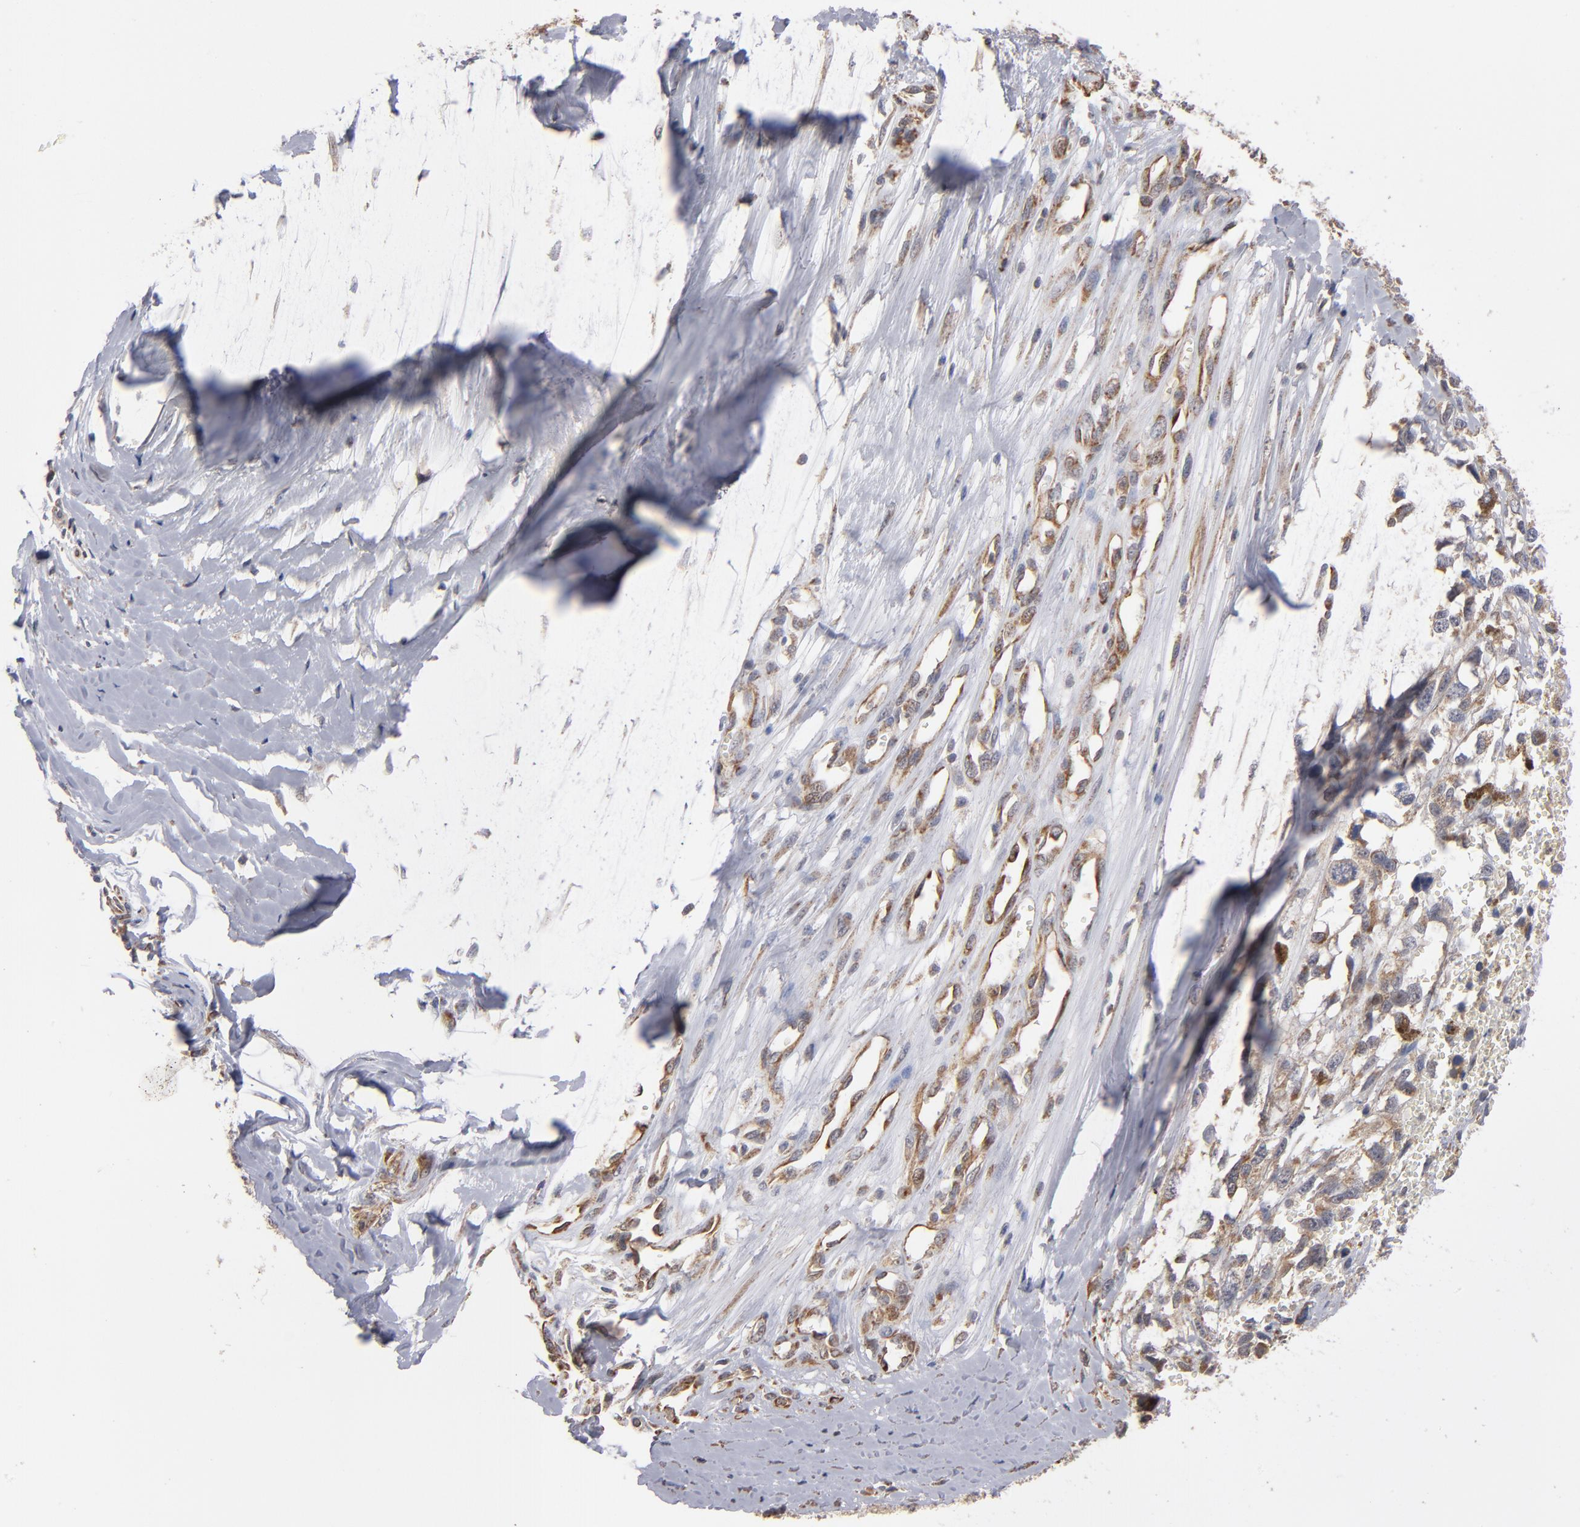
{"staining": {"intensity": "moderate", "quantity": ">75%", "location": "cytoplasmic/membranous"}, "tissue": "melanoma", "cell_type": "Tumor cells", "image_type": "cancer", "snomed": [{"axis": "morphology", "description": "Malignant melanoma, Metastatic site"}, {"axis": "topography", "description": "Lymph node"}], "caption": "Melanoma tissue demonstrates moderate cytoplasmic/membranous positivity in about >75% of tumor cells", "gene": "MIPOL1", "patient": {"sex": "male", "age": 59}}